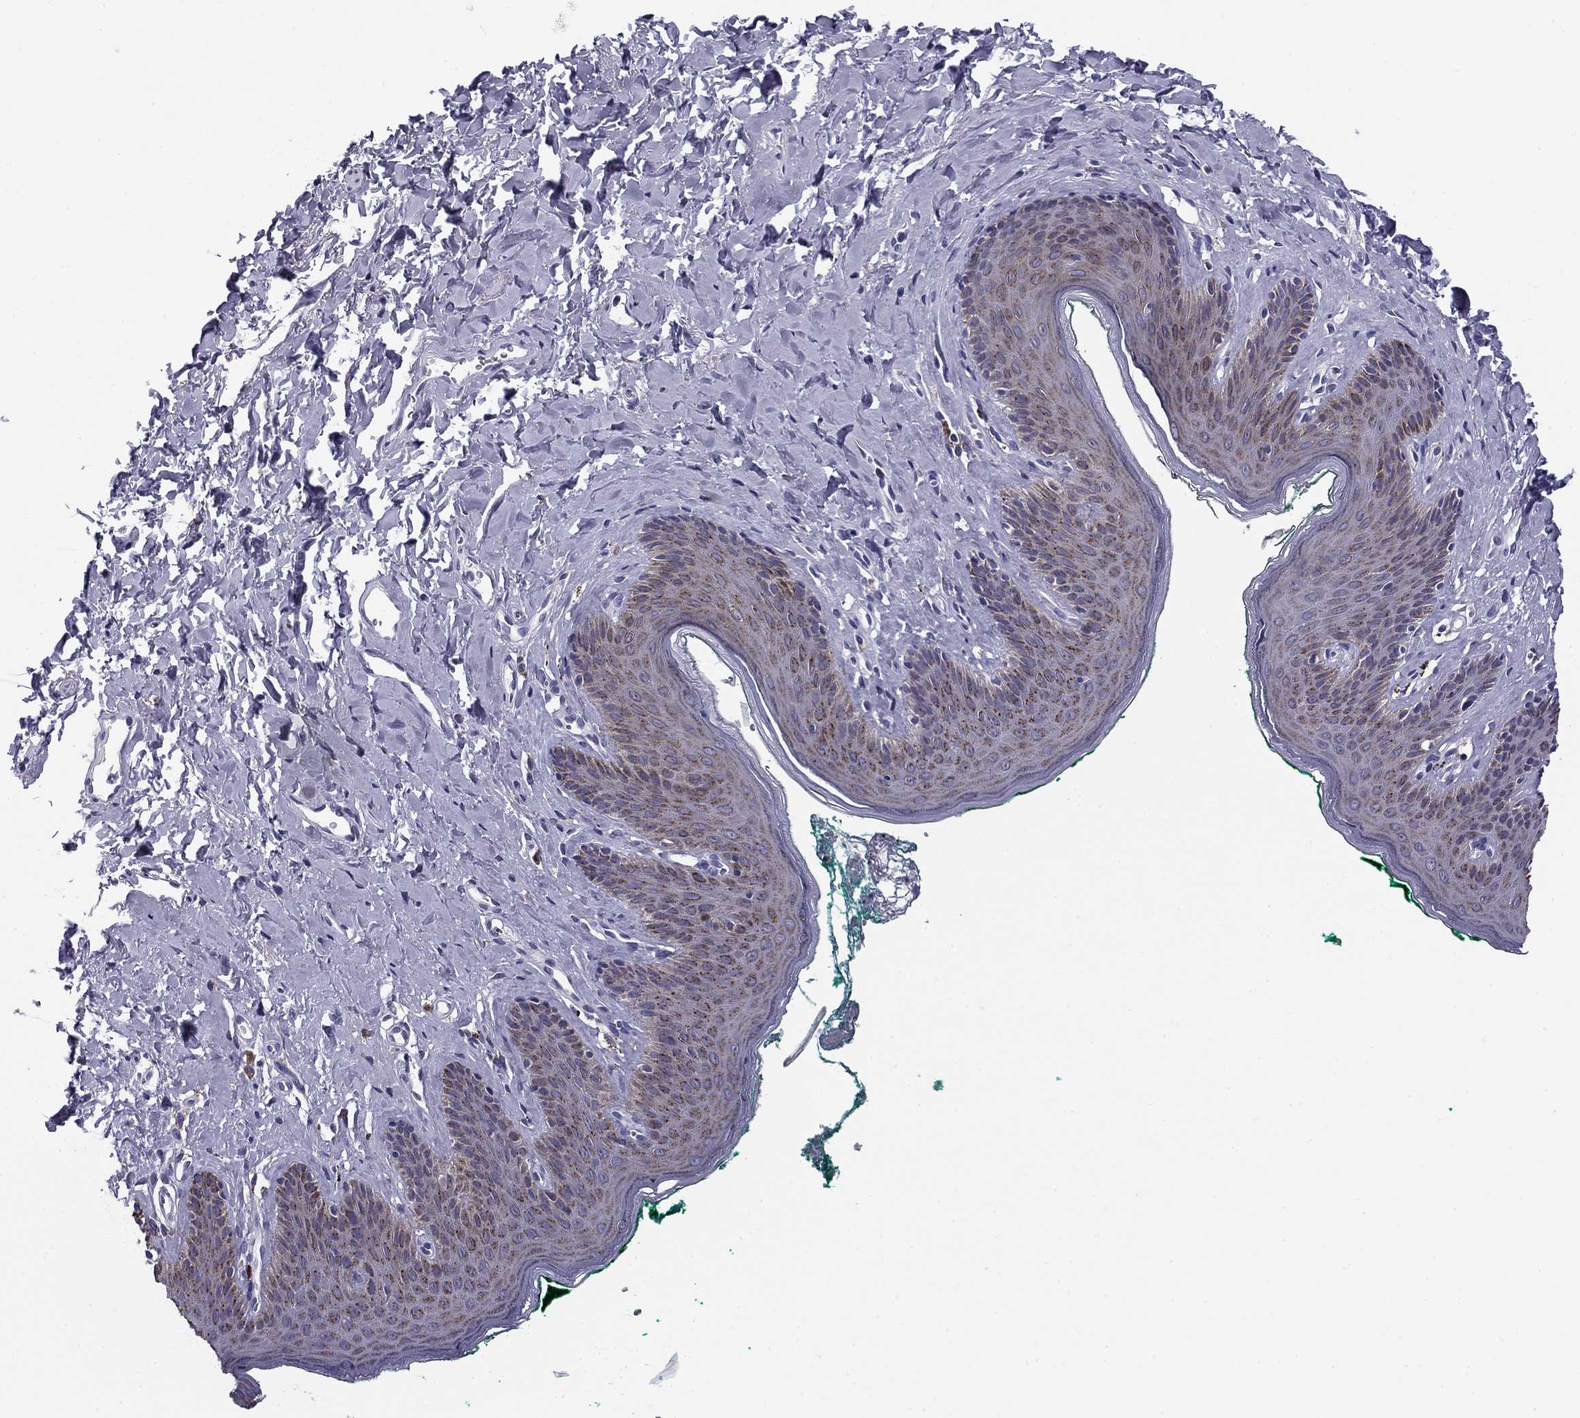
{"staining": {"intensity": "moderate", "quantity": "25%-75%", "location": "cytoplasmic/membranous"}, "tissue": "skin", "cell_type": "Epidermal cells", "image_type": "normal", "snomed": [{"axis": "morphology", "description": "Normal tissue, NOS"}, {"axis": "topography", "description": "Vulva"}], "caption": "Protein staining of unremarkable skin reveals moderate cytoplasmic/membranous staining in about 25%-75% of epidermal cells.", "gene": "TMED3", "patient": {"sex": "female", "age": 66}}